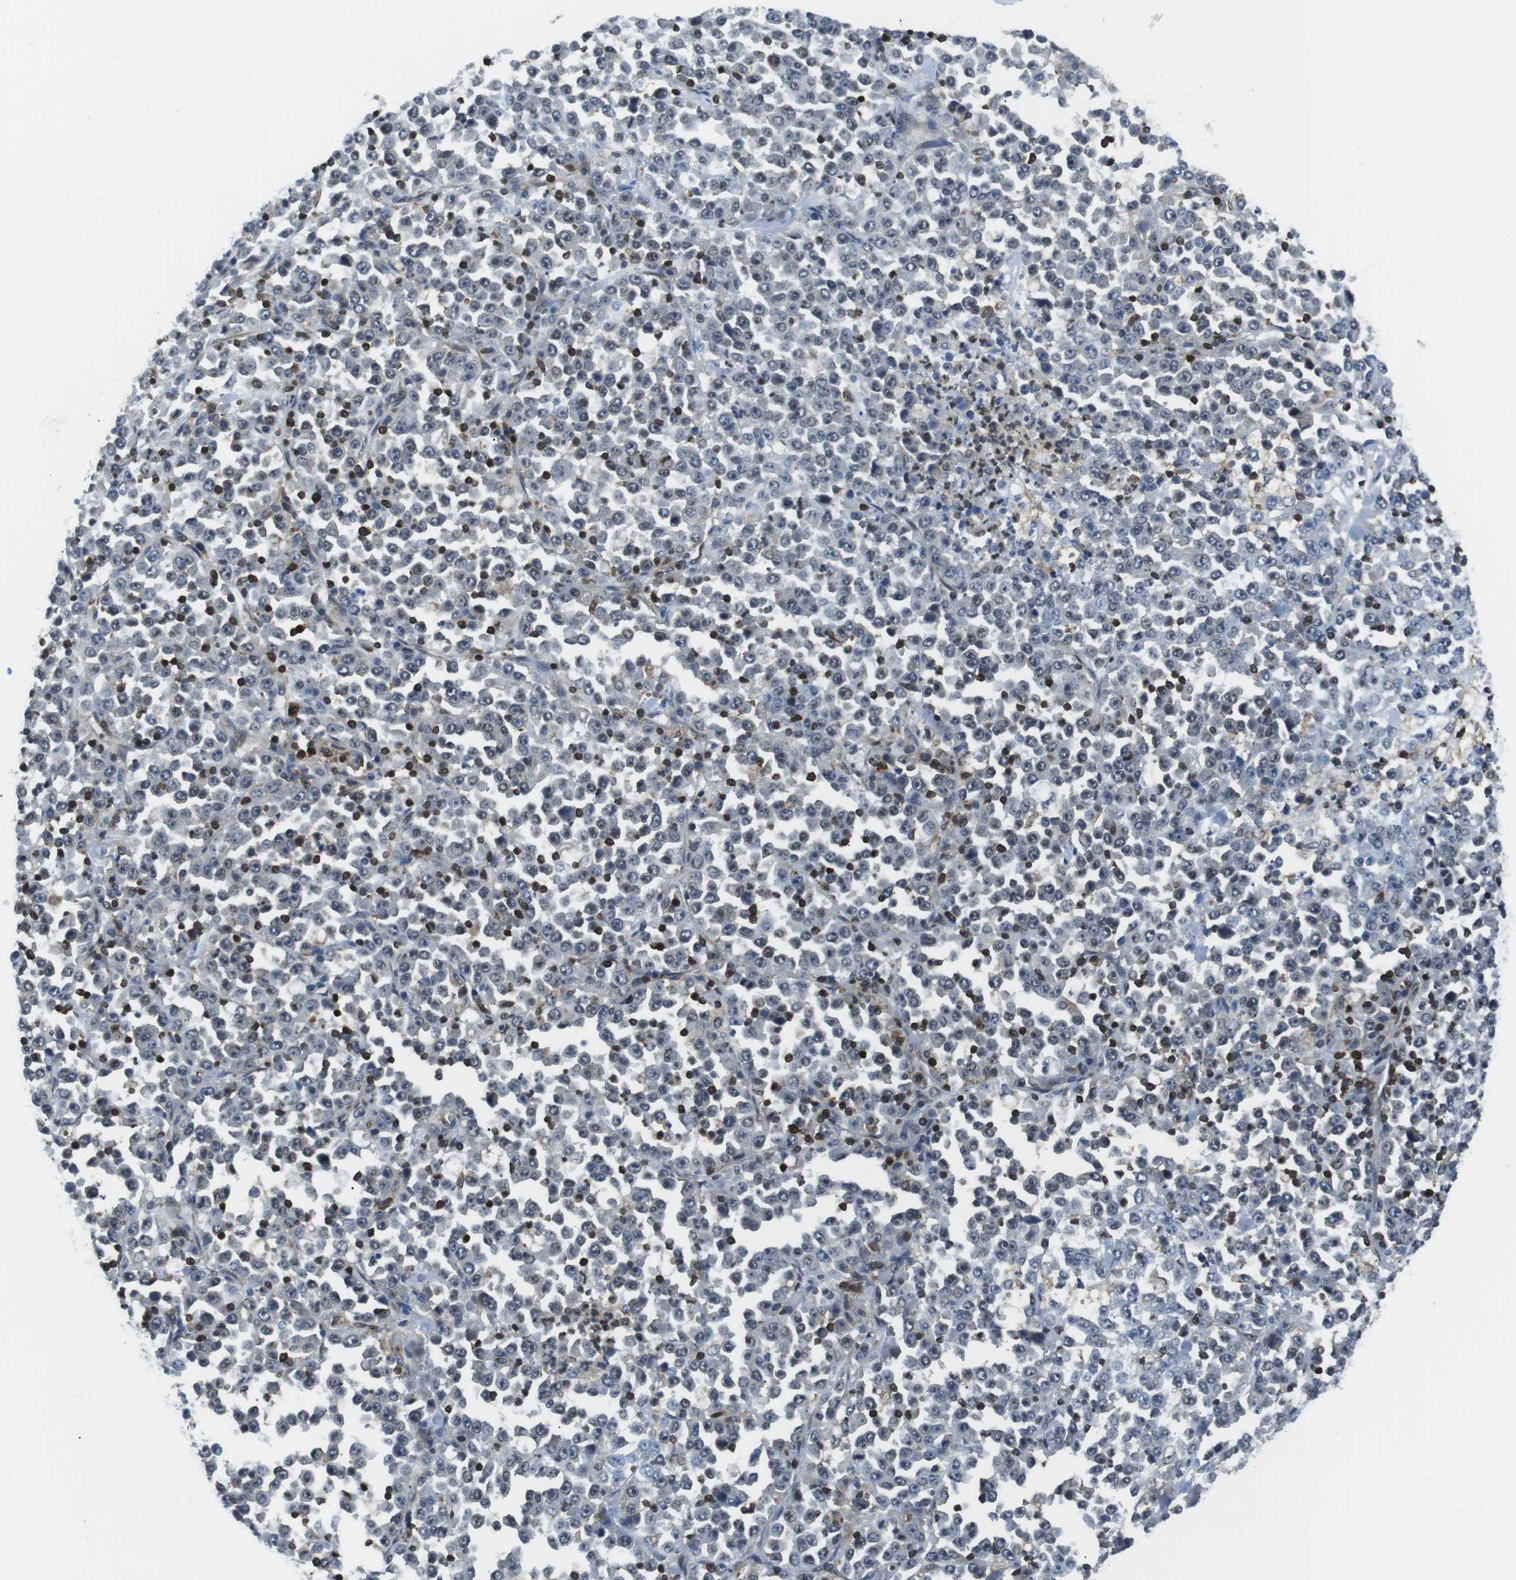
{"staining": {"intensity": "negative", "quantity": "none", "location": "none"}, "tissue": "stomach cancer", "cell_type": "Tumor cells", "image_type": "cancer", "snomed": [{"axis": "morphology", "description": "Normal tissue, NOS"}, {"axis": "morphology", "description": "Adenocarcinoma, NOS"}, {"axis": "topography", "description": "Stomach, upper"}, {"axis": "topography", "description": "Stomach"}], "caption": "Stomach adenocarcinoma was stained to show a protein in brown. There is no significant positivity in tumor cells. (Stains: DAB (3,3'-diaminobenzidine) IHC with hematoxylin counter stain, Microscopy: brightfield microscopy at high magnification).", "gene": "STK10", "patient": {"sex": "male", "age": 59}}